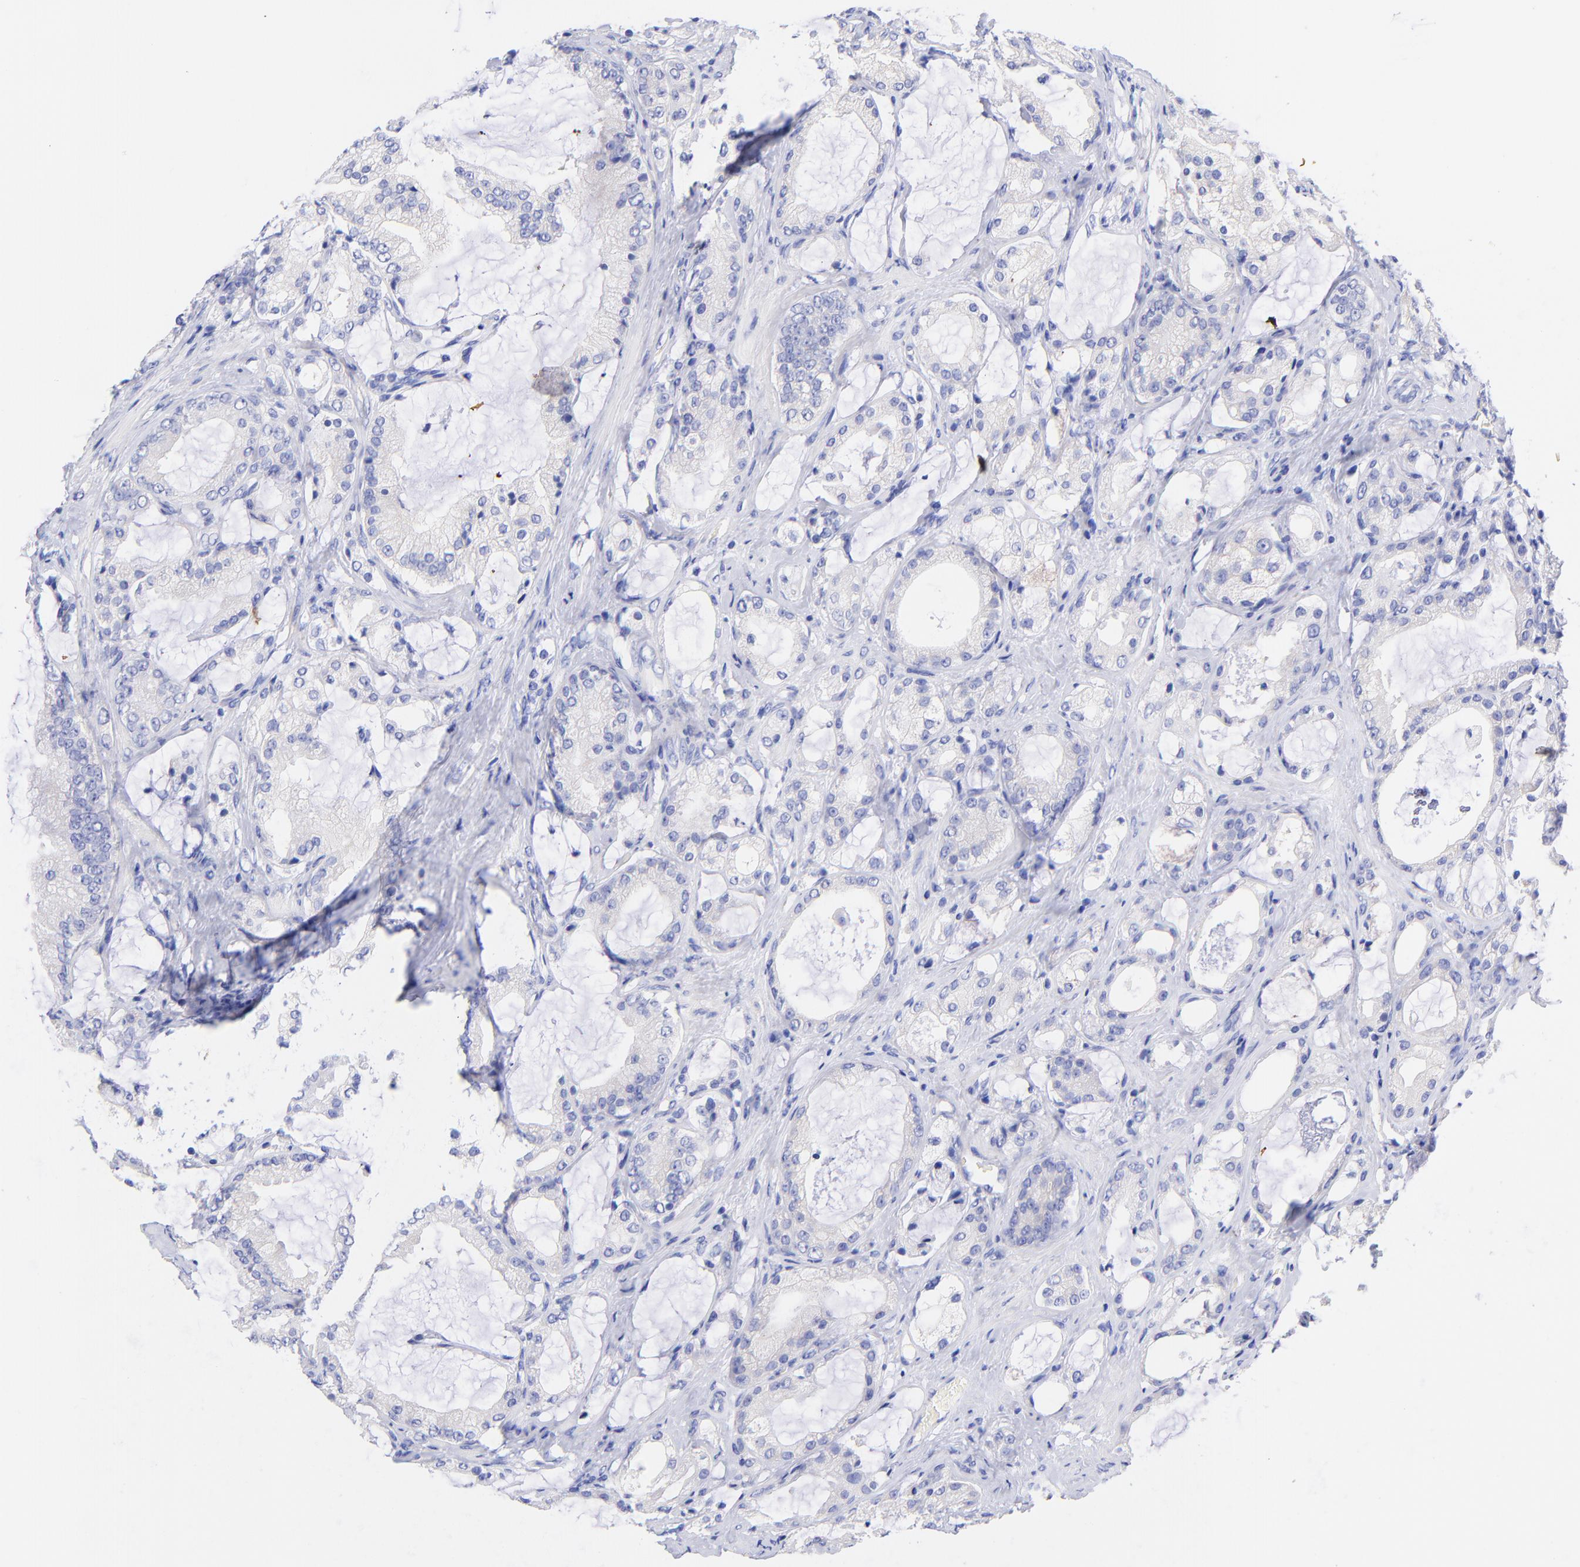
{"staining": {"intensity": "negative", "quantity": "none", "location": "none"}, "tissue": "prostate cancer", "cell_type": "Tumor cells", "image_type": "cancer", "snomed": [{"axis": "morphology", "description": "Adenocarcinoma, Medium grade"}, {"axis": "topography", "description": "Prostate"}], "caption": "Medium-grade adenocarcinoma (prostate) stained for a protein using IHC displays no expression tumor cells.", "gene": "GPHN", "patient": {"sex": "male", "age": 70}}